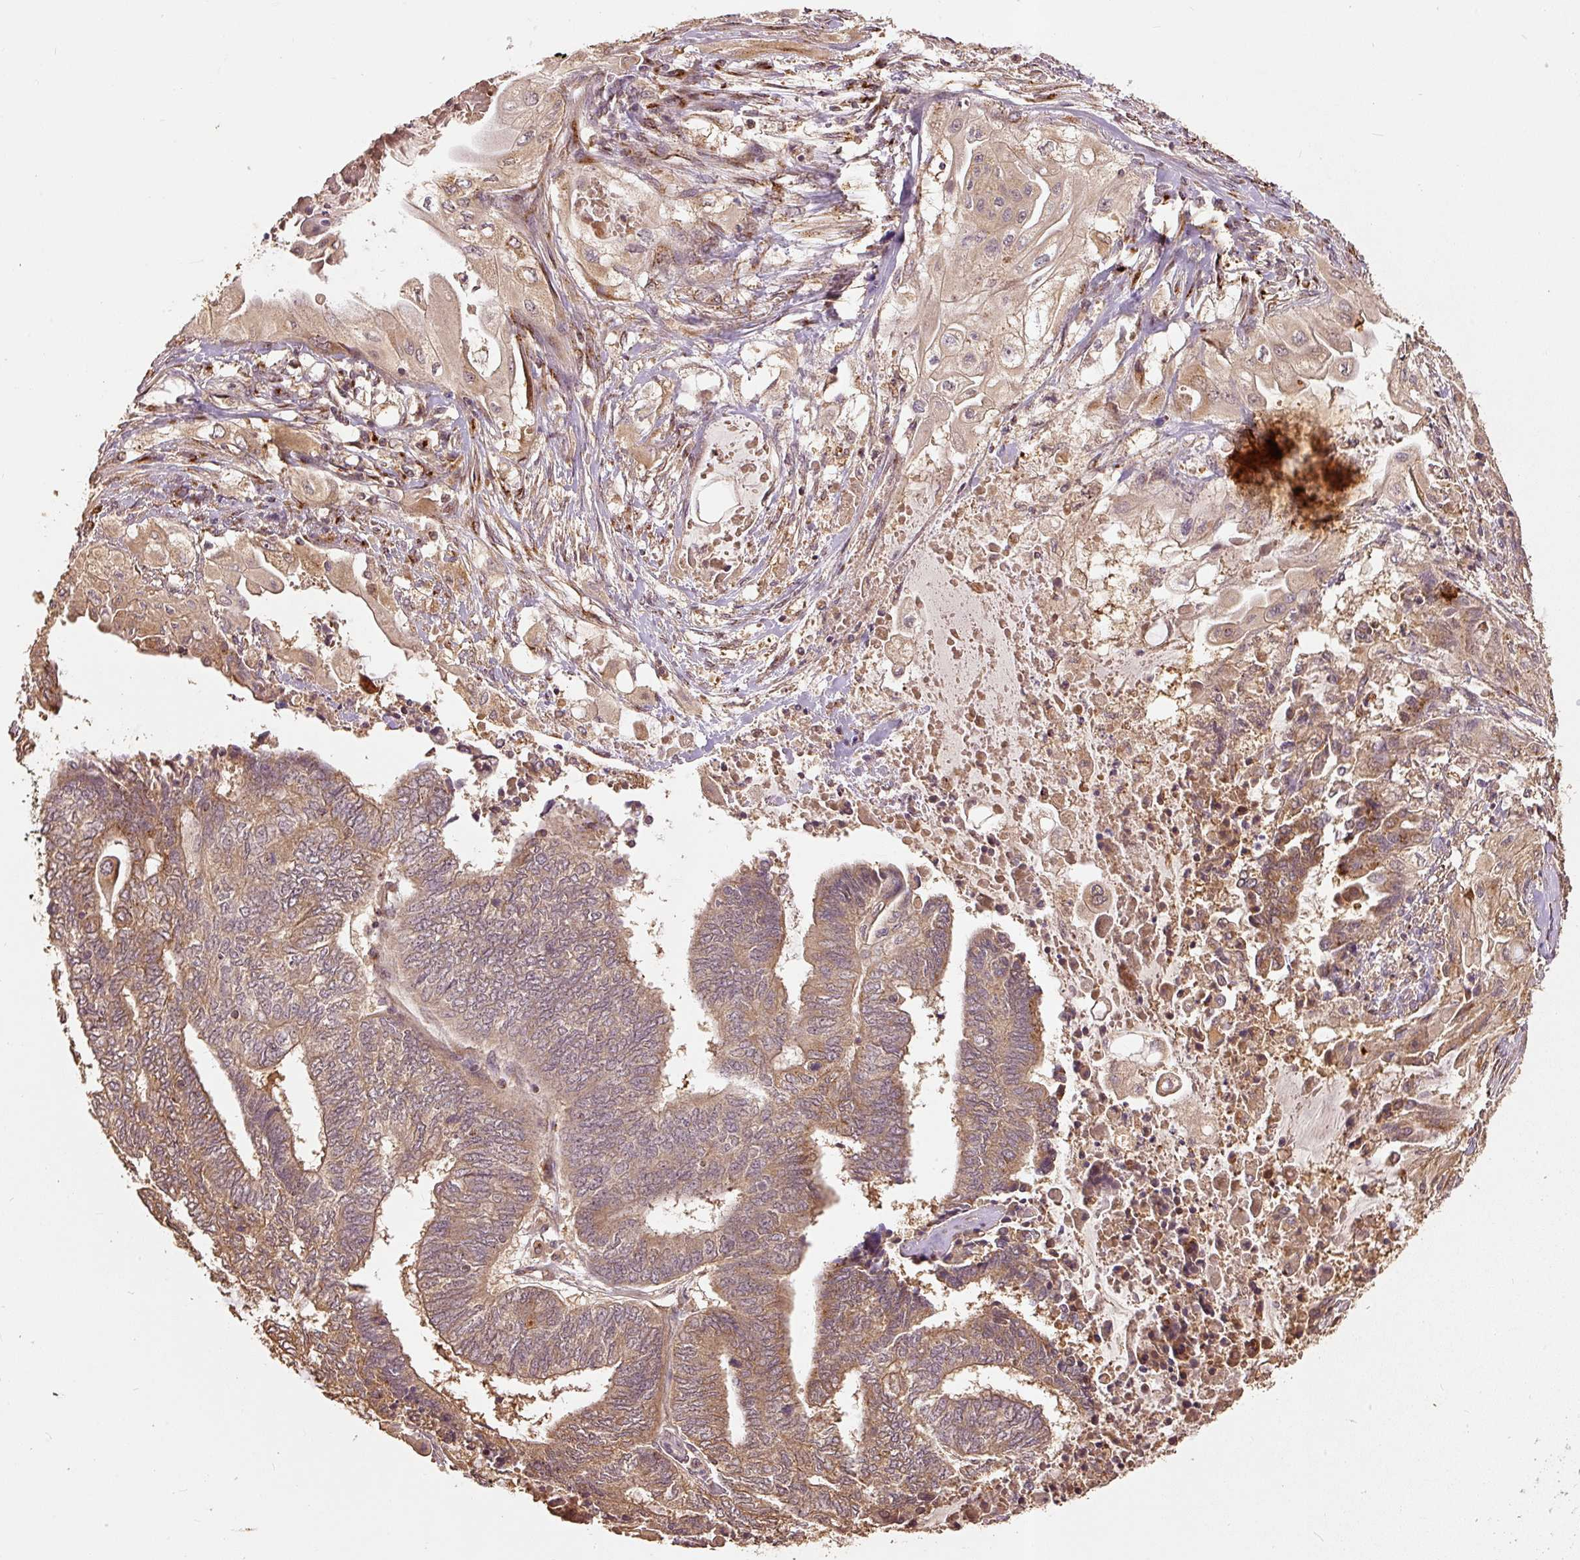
{"staining": {"intensity": "moderate", "quantity": ">75%", "location": "cytoplasmic/membranous"}, "tissue": "endometrial cancer", "cell_type": "Tumor cells", "image_type": "cancer", "snomed": [{"axis": "morphology", "description": "Adenocarcinoma, NOS"}, {"axis": "topography", "description": "Uterus"}, {"axis": "topography", "description": "Endometrium"}], "caption": "Protein expression analysis of human endometrial cancer reveals moderate cytoplasmic/membranous staining in about >75% of tumor cells. (DAB IHC, brown staining for protein, blue staining for nuclei).", "gene": "FUT8", "patient": {"sex": "female", "age": 70}}